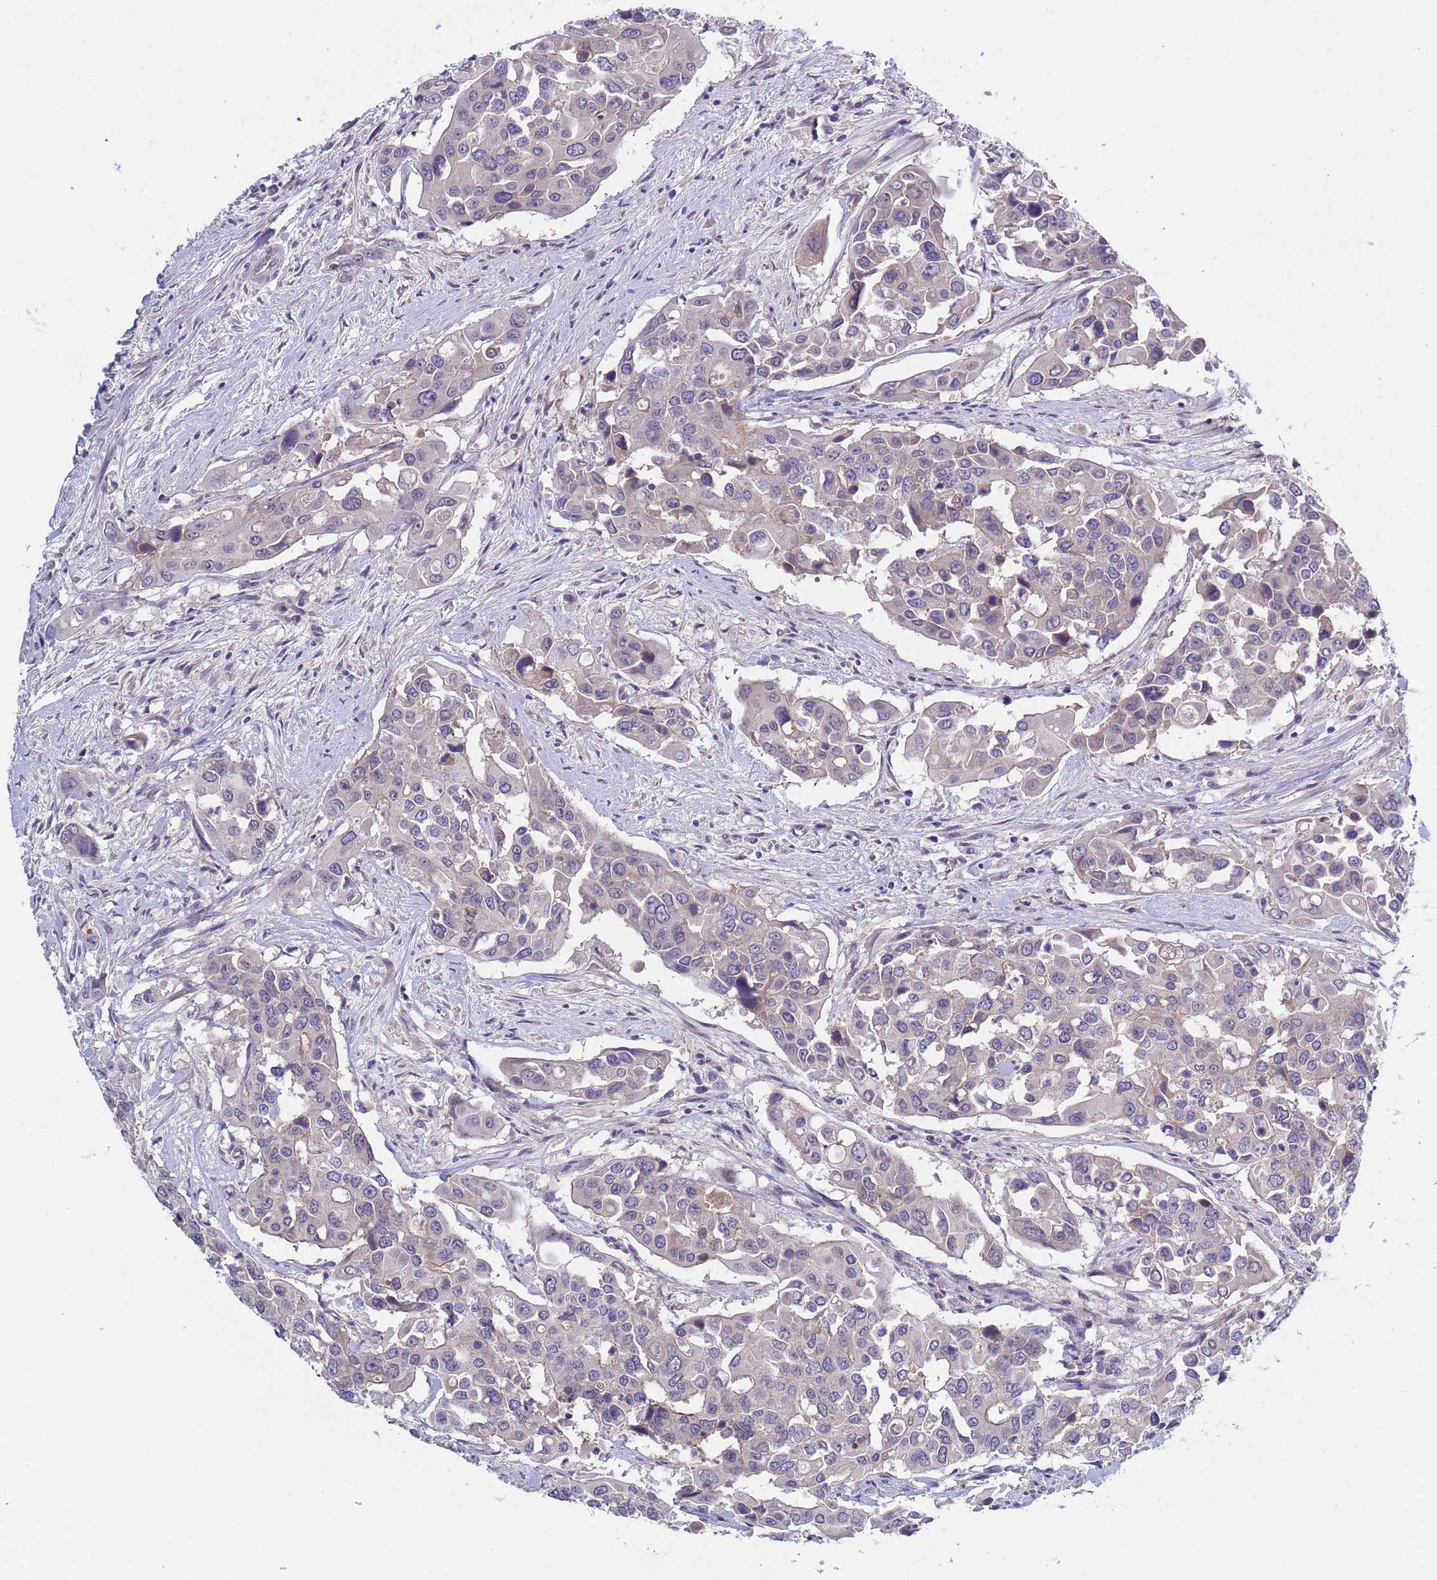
{"staining": {"intensity": "weak", "quantity": "<25%", "location": "cytoplasmic/membranous,nuclear"}, "tissue": "colorectal cancer", "cell_type": "Tumor cells", "image_type": "cancer", "snomed": [{"axis": "morphology", "description": "Adenocarcinoma, NOS"}, {"axis": "topography", "description": "Colon"}], "caption": "High power microscopy photomicrograph of an immunohistochemistry (IHC) photomicrograph of colorectal cancer, revealing no significant staining in tumor cells.", "gene": "TRMT10A", "patient": {"sex": "male", "age": 77}}